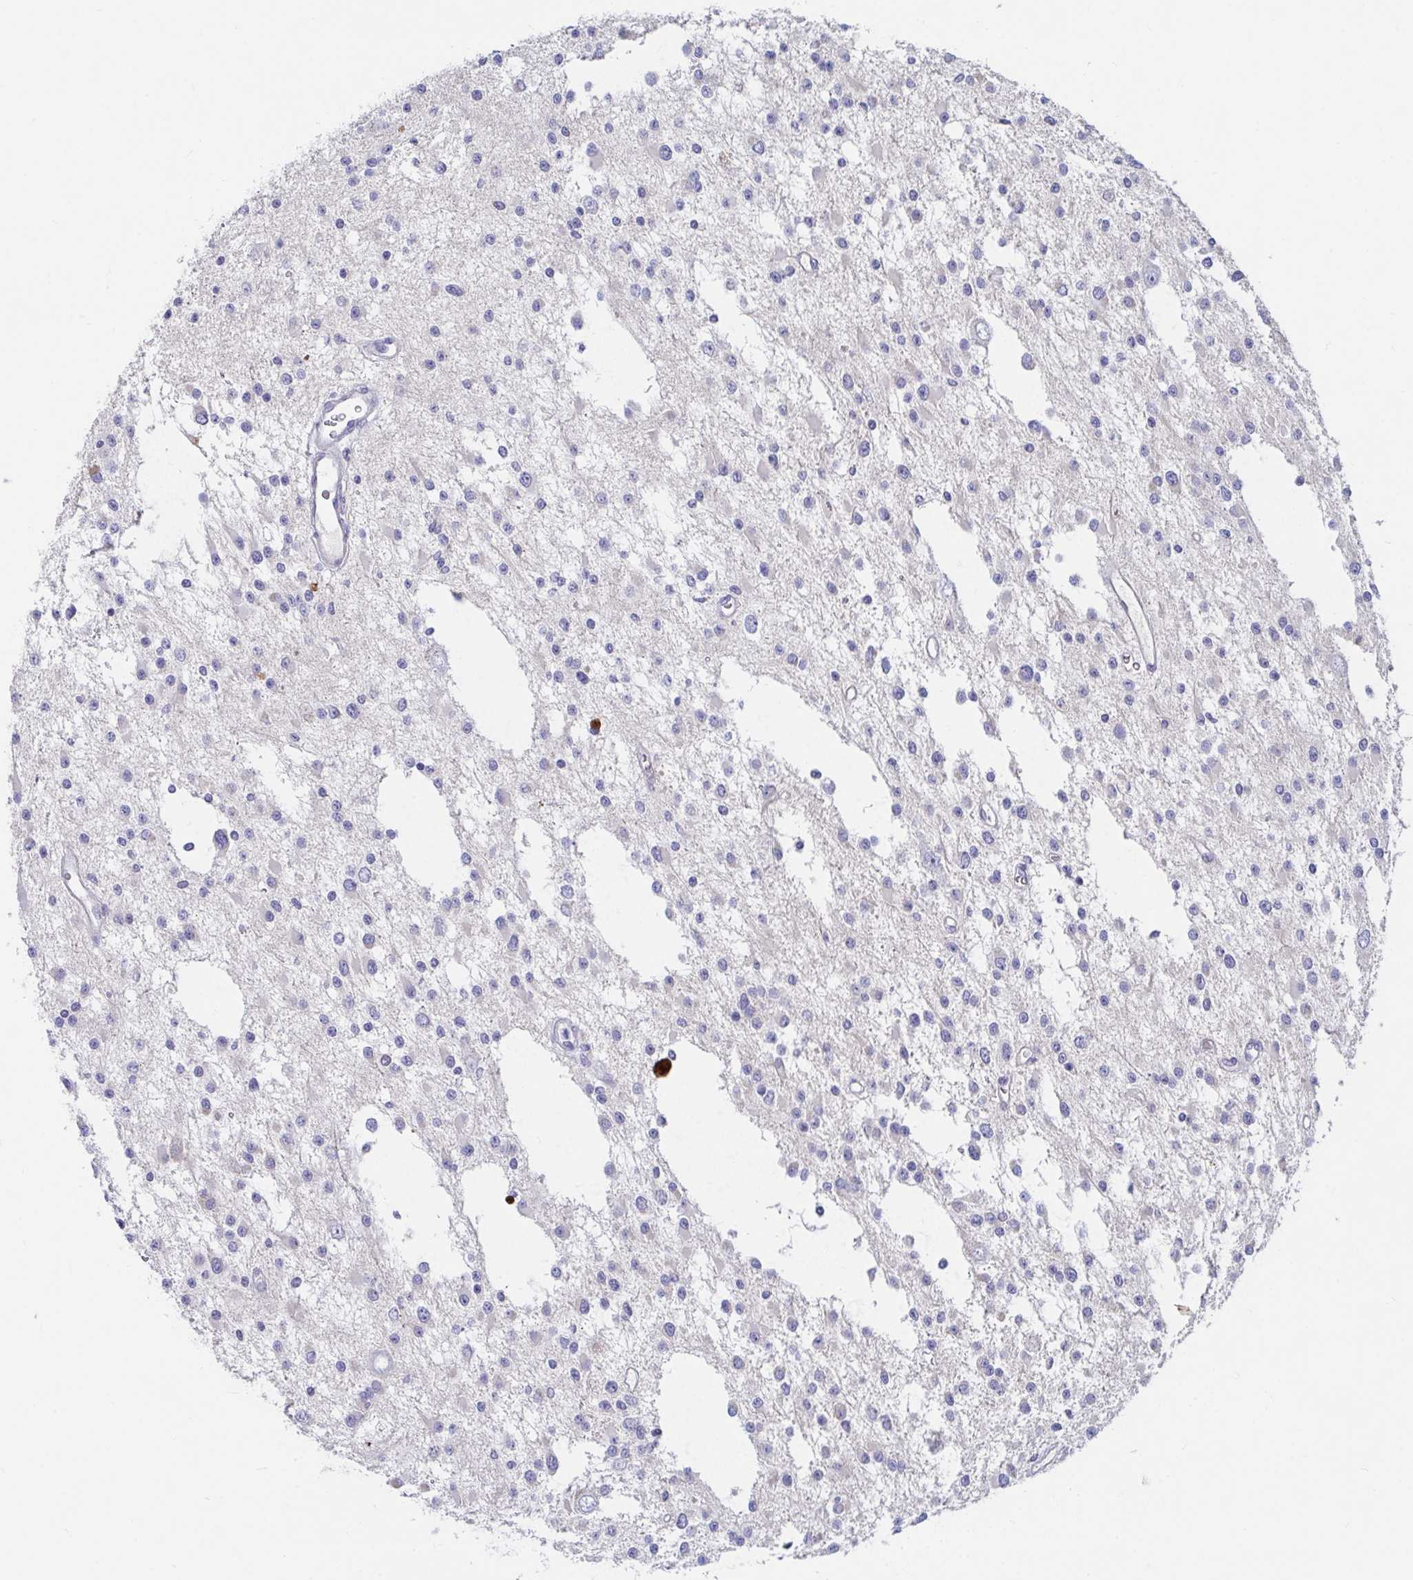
{"staining": {"intensity": "negative", "quantity": "none", "location": "none"}, "tissue": "glioma", "cell_type": "Tumor cells", "image_type": "cancer", "snomed": [{"axis": "morphology", "description": "Glioma, malignant, Low grade"}, {"axis": "topography", "description": "Brain"}], "caption": "This is a photomicrograph of immunohistochemistry staining of glioma, which shows no expression in tumor cells. The staining is performed using DAB brown chromogen with nuclei counter-stained in using hematoxylin.", "gene": "ZNF561", "patient": {"sex": "male", "age": 43}}